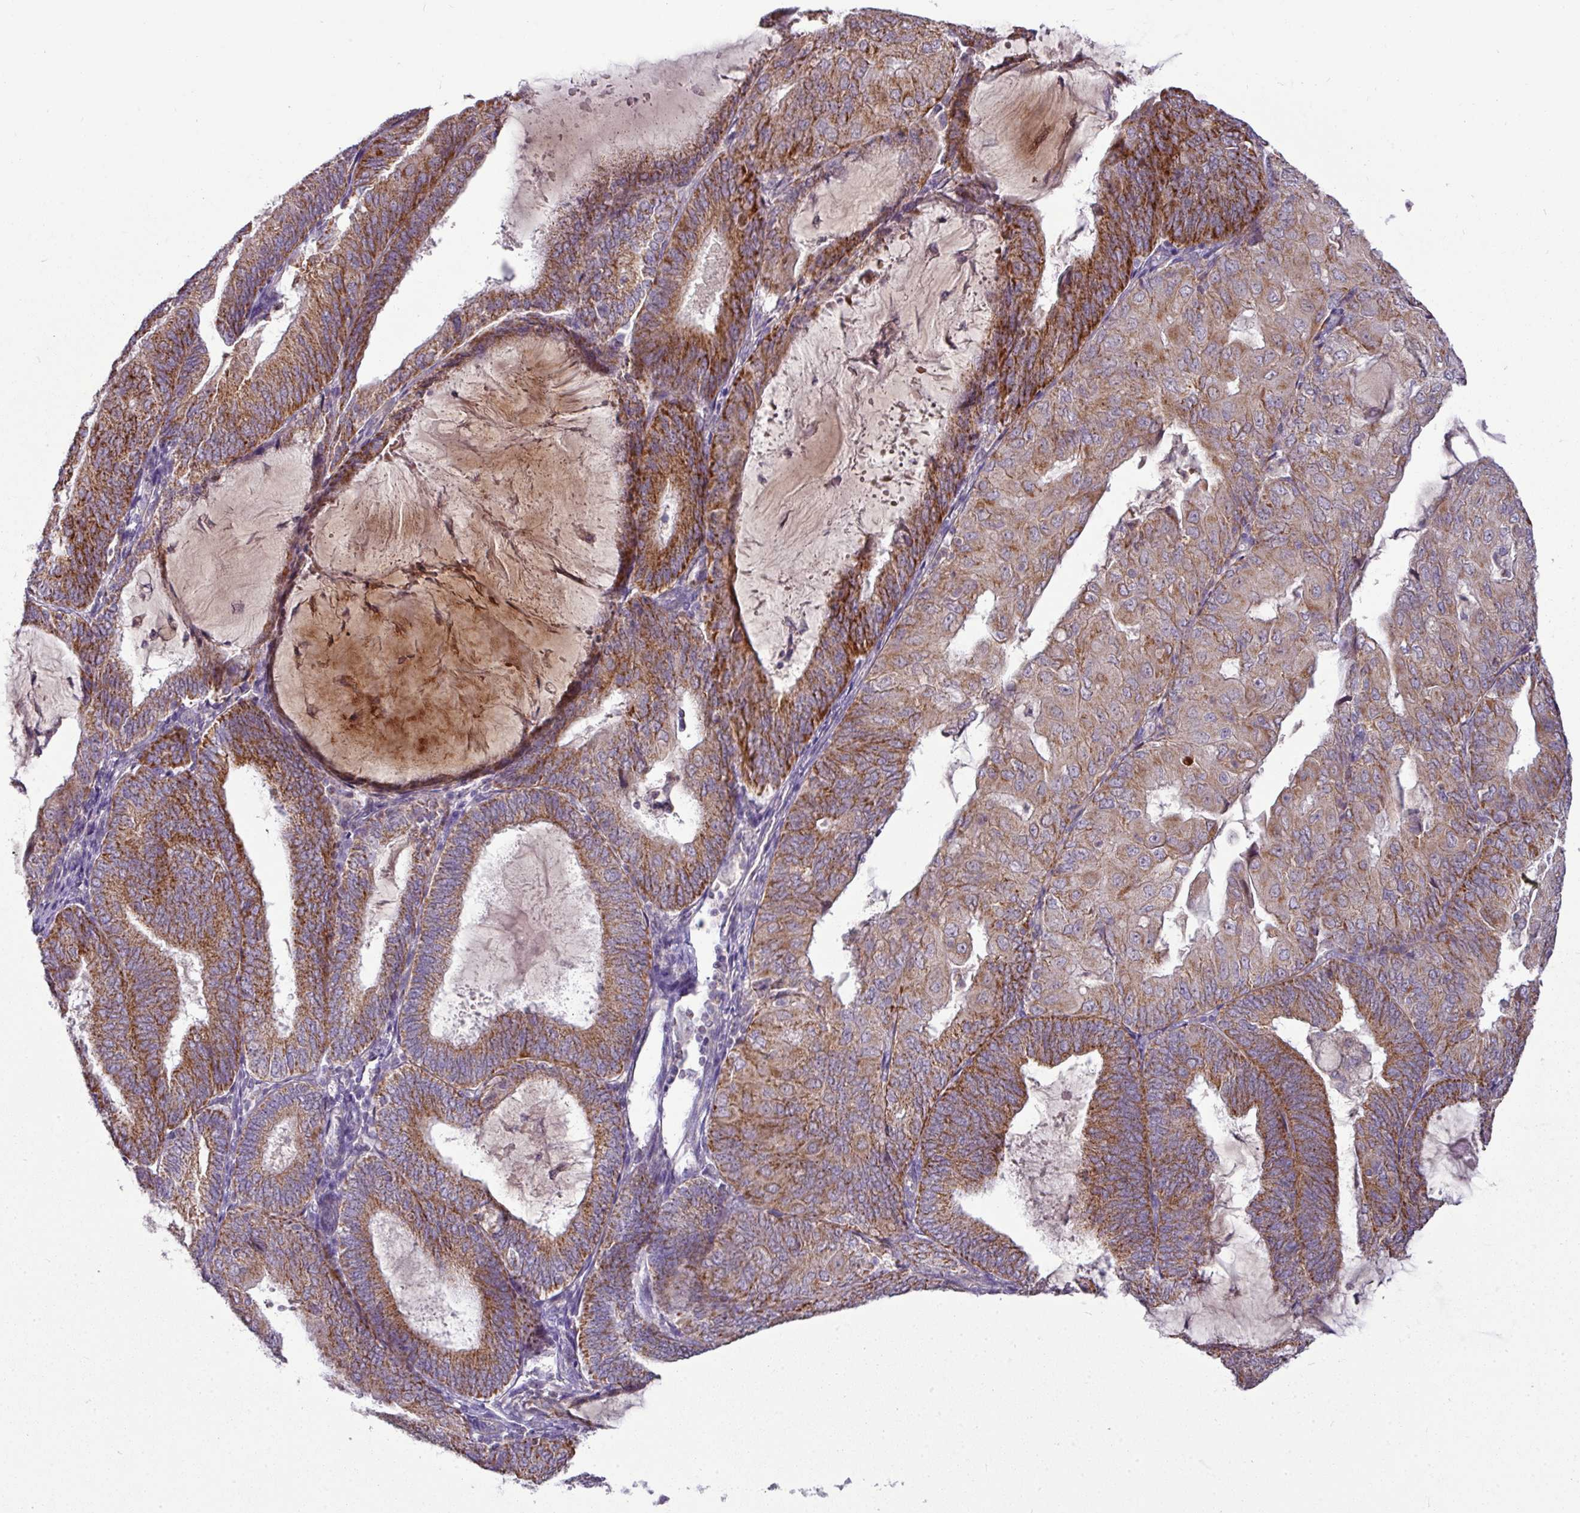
{"staining": {"intensity": "moderate", "quantity": ">75%", "location": "cytoplasmic/membranous"}, "tissue": "endometrial cancer", "cell_type": "Tumor cells", "image_type": "cancer", "snomed": [{"axis": "morphology", "description": "Adenocarcinoma, NOS"}, {"axis": "topography", "description": "Endometrium"}], "caption": "A brown stain labels moderate cytoplasmic/membranous positivity of a protein in human endometrial cancer (adenocarcinoma) tumor cells.", "gene": "TRAPPC1", "patient": {"sex": "female", "age": 81}}